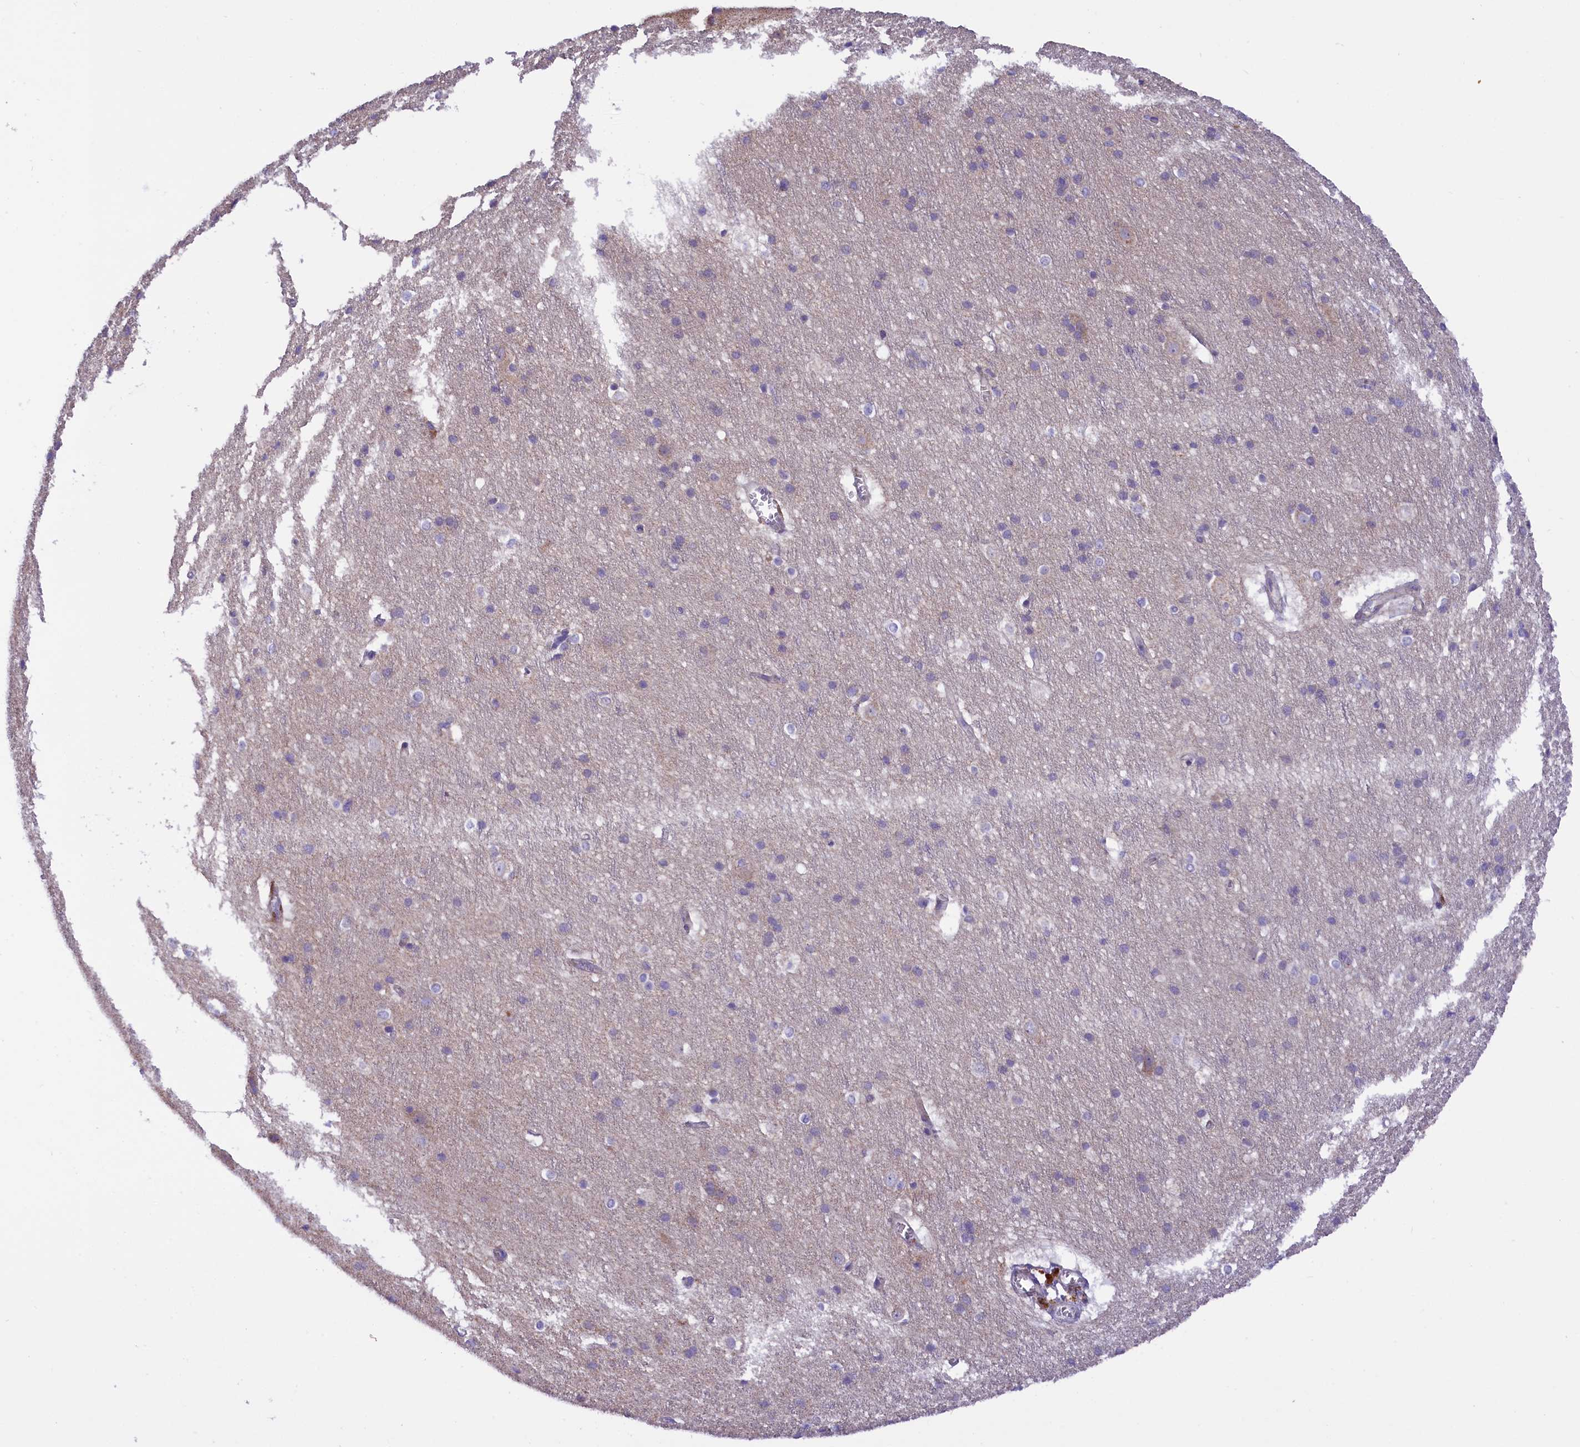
{"staining": {"intensity": "negative", "quantity": "none", "location": "none"}, "tissue": "cerebral cortex", "cell_type": "Endothelial cells", "image_type": "normal", "snomed": [{"axis": "morphology", "description": "Normal tissue, NOS"}, {"axis": "topography", "description": "Cerebral cortex"}], "caption": "The image displays no staining of endothelial cells in benign cerebral cortex.", "gene": "DNAJB9", "patient": {"sex": "male", "age": 54}}